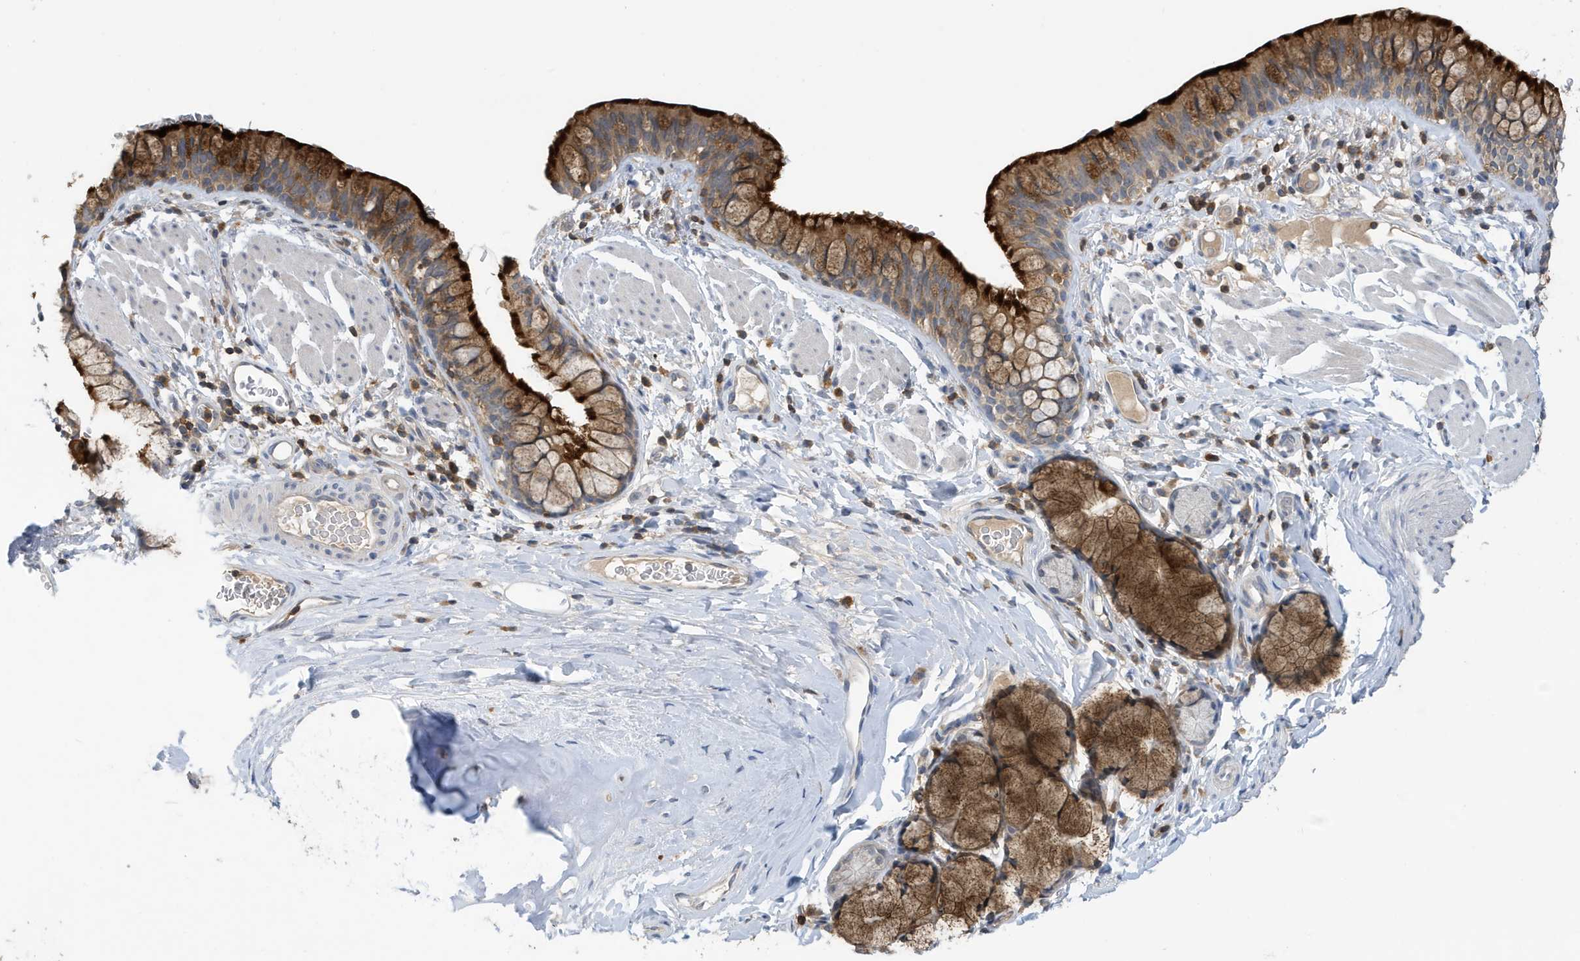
{"staining": {"intensity": "strong", "quantity": "25%-75%", "location": "cytoplasmic/membranous"}, "tissue": "bronchus", "cell_type": "Respiratory epithelial cells", "image_type": "normal", "snomed": [{"axis": "morphology", "description": "Normal tissue, NOS"}, {"axis": "topography", "description": "Cartilage tissue"}, {"axis": "topography", "description": "Bronchus"}], "caption": "Strong cytoplasmic/membranous expression is identified in approximately 25%-75% of respiratory epithelial cells in normal bronchus. (Stains: DAB in brown, nuclei in blue, Microscopy: brightfield microscopy at high magnification).", "gene": "NSUN3", "patient": {"sex": "female", "age": 36}}